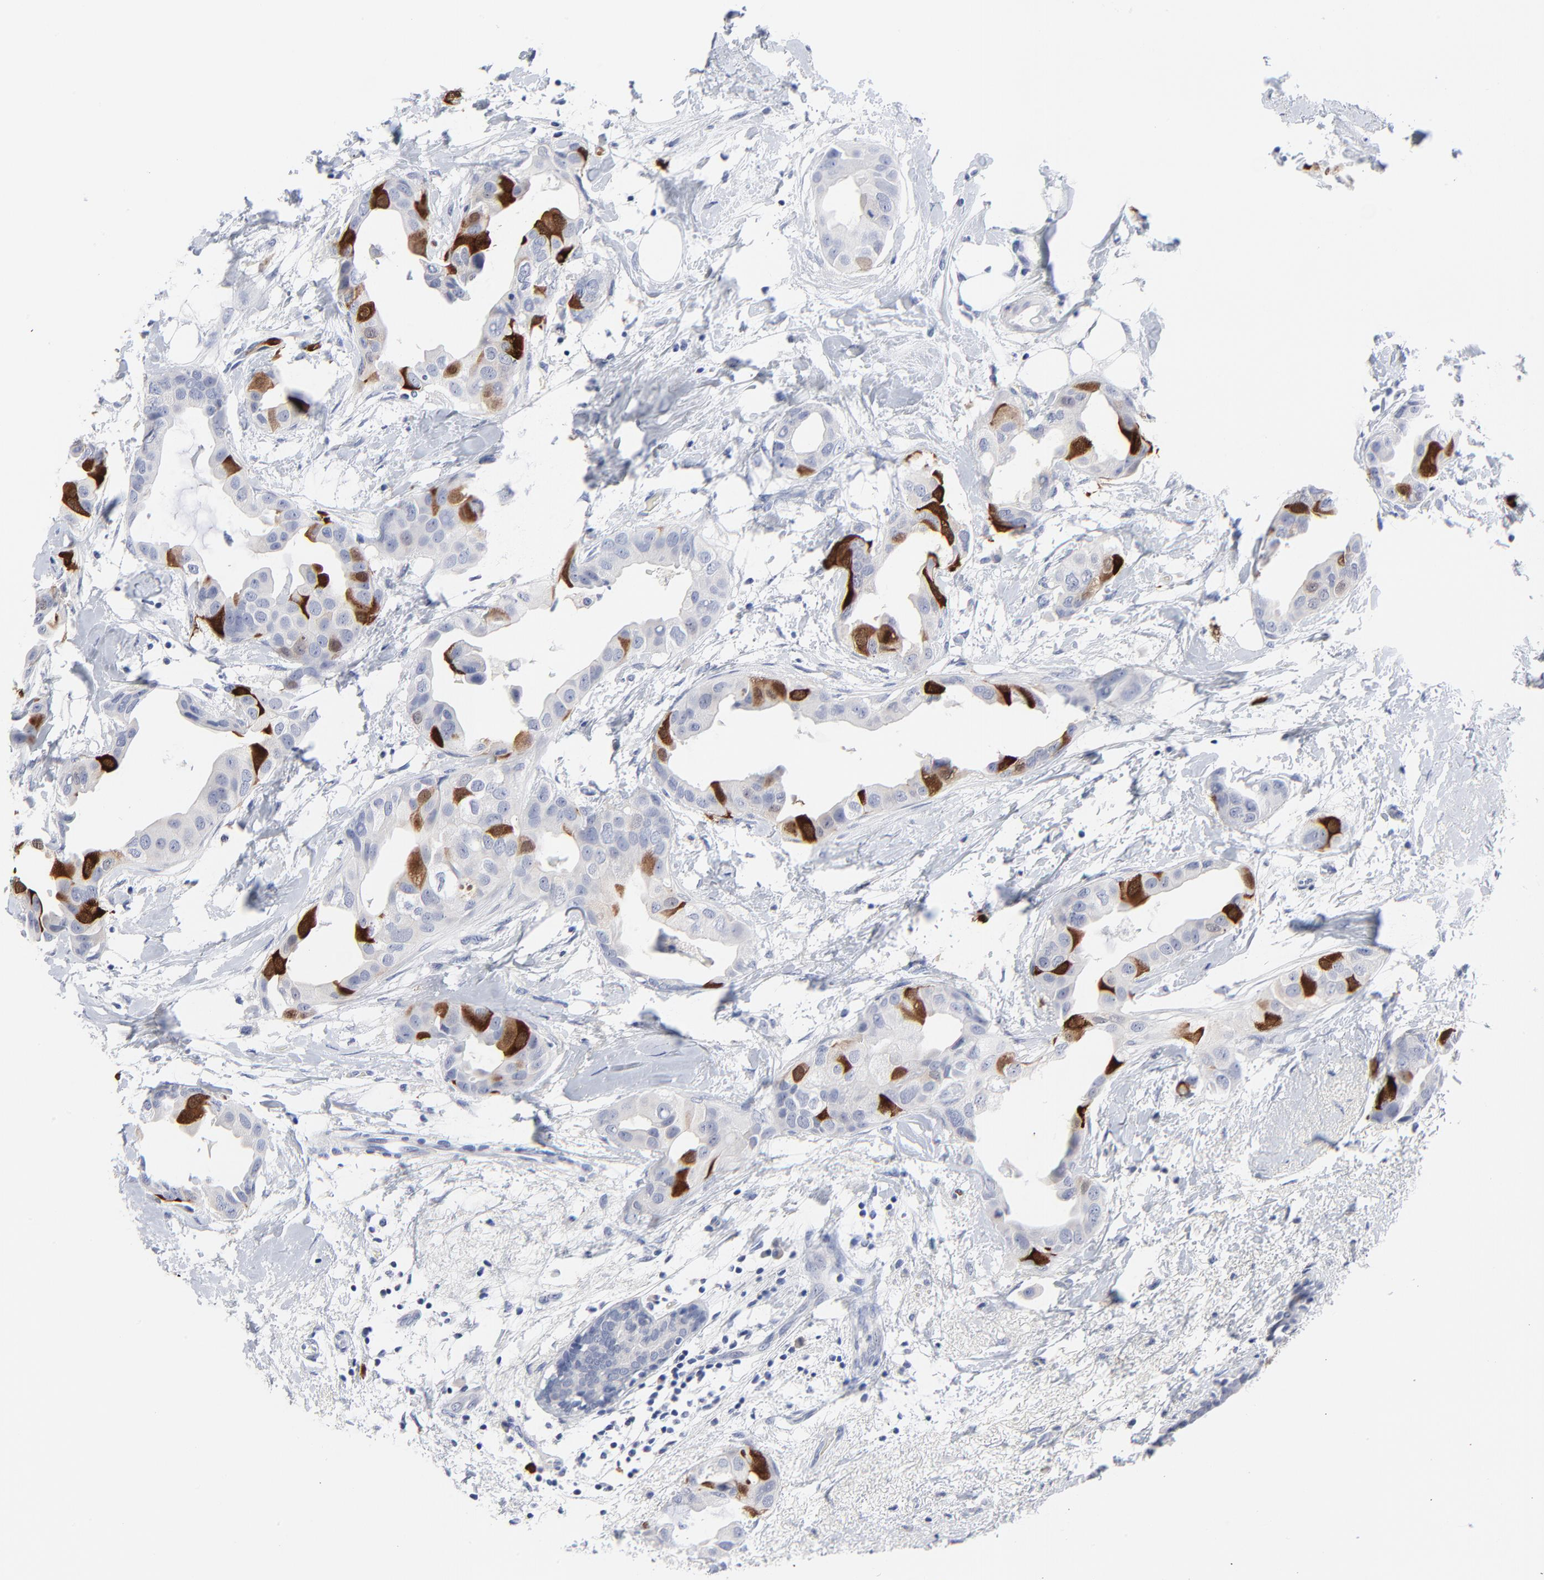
{"staining": {"intensity": "strong", "quantity": "<25%", "location": "cytoplasmic/membranous,nuclear"}, "tissue": "breast cancer", "cell_type": "Tumor cells", "image_type": "cancer", "snomed": [{"axis": "morphology", "description": "Duct carcinoma"}, {"axis": "topography", "description": "Breast"}], "caption": "IHC photomicrograph of neoplastic tissue: breast cancer stained using IHC shows medium levels of strong protein expression localized specifically in the cytoplasmic/membranous and nuclear of tumor cells, appearing as a cytoplasmic/membranous and nuclear brown color.", "gene": "CDK1", "patient": {"sex": "female", "age": 40}}